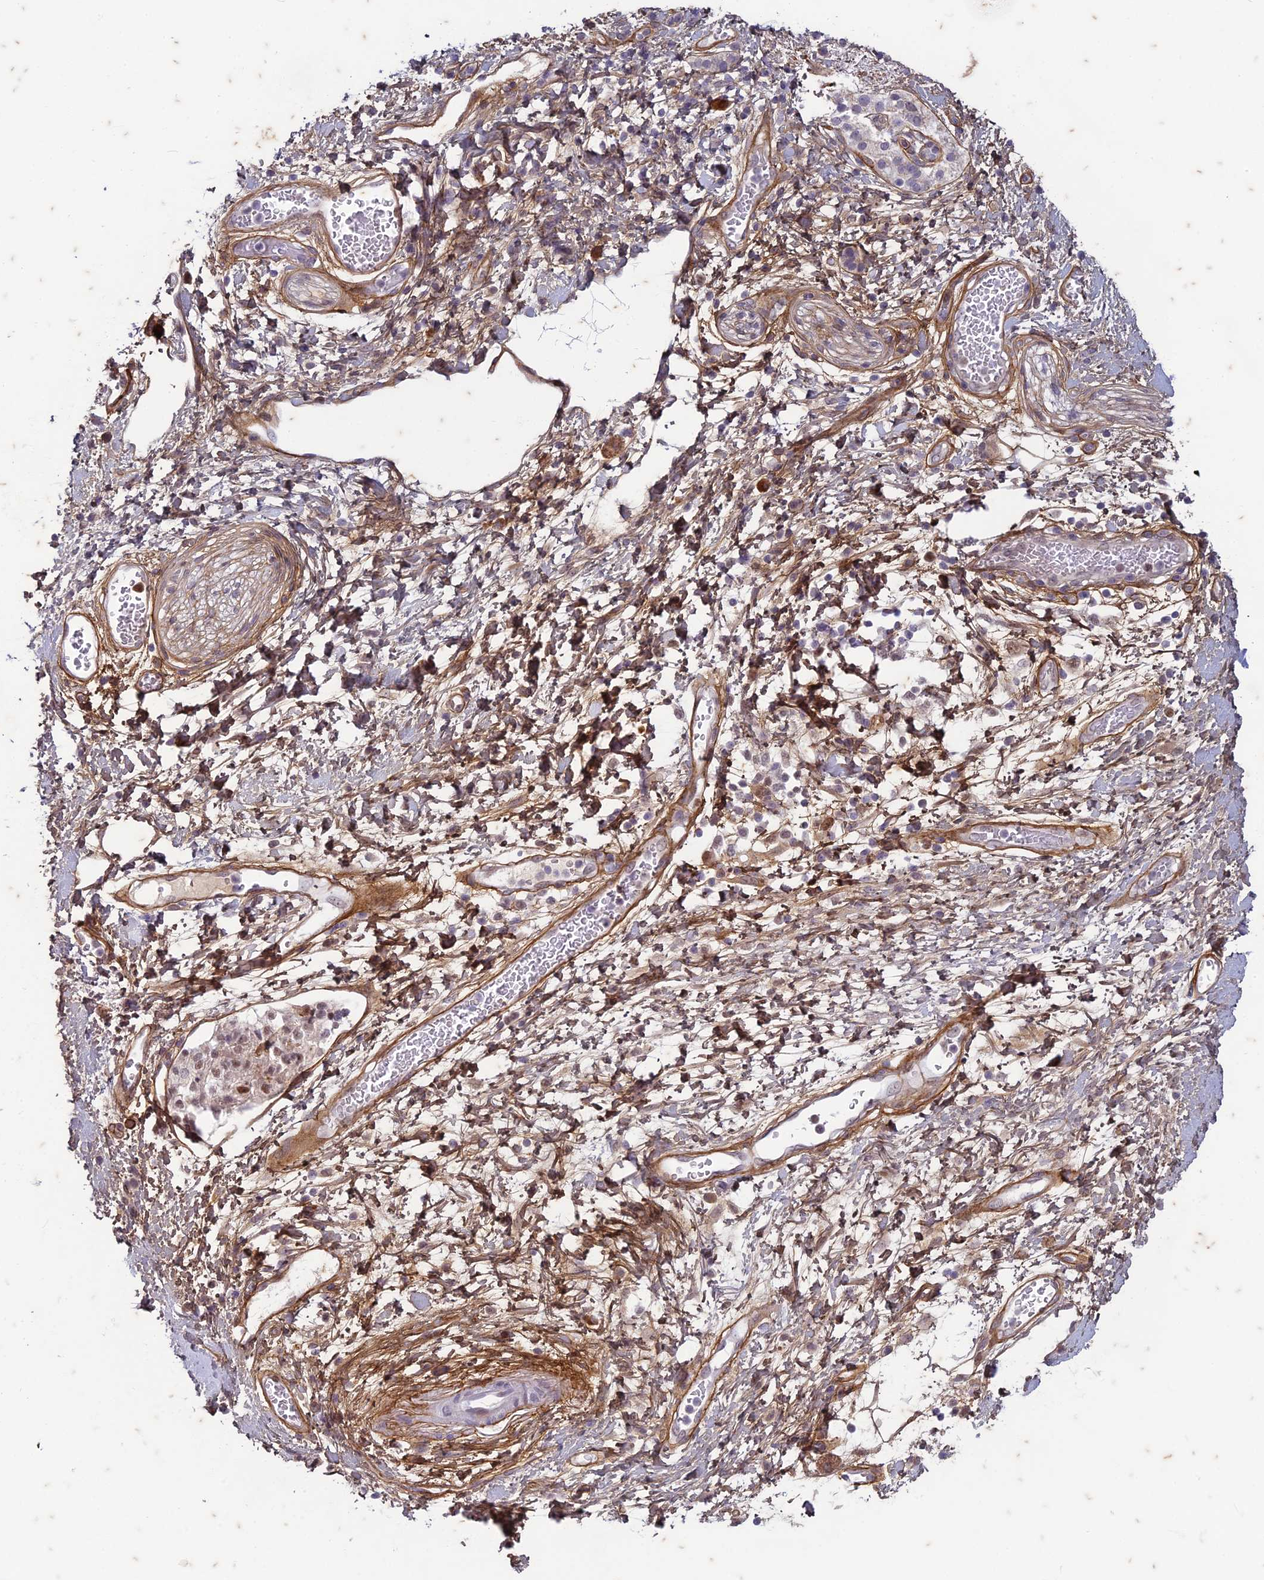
{"staining": {"intensity": "moderate", "quantity": ">75%", "location": "cytoplasmic/membranous"}, "tissue": "adipose tissue", "cell_type": "Adipocytes", "image_type": "normal", "snomed": [{"axis": "morphology", "description": "Normal tissue, NOS"}, {"axis": "morphology", "description": "Adenocarcinoma, NOS"}, {"axis": "topography", "description": "Duodenum"}, {"axis": "topography", "description": "Peripheral nerve tissue"}], "caption": "Adipocytes display moderate cytoplasmic/membranous staining in approximately >75% of cells in unremarkable adipose tissue. The staining was performed using DAB to visualize the protein expression in brown, while the nuclei were stained in blue with hematoxylin (Magnification: 20x).", "gene": "PABPN1L", "patient": {"sex": "female", "age": 60}}